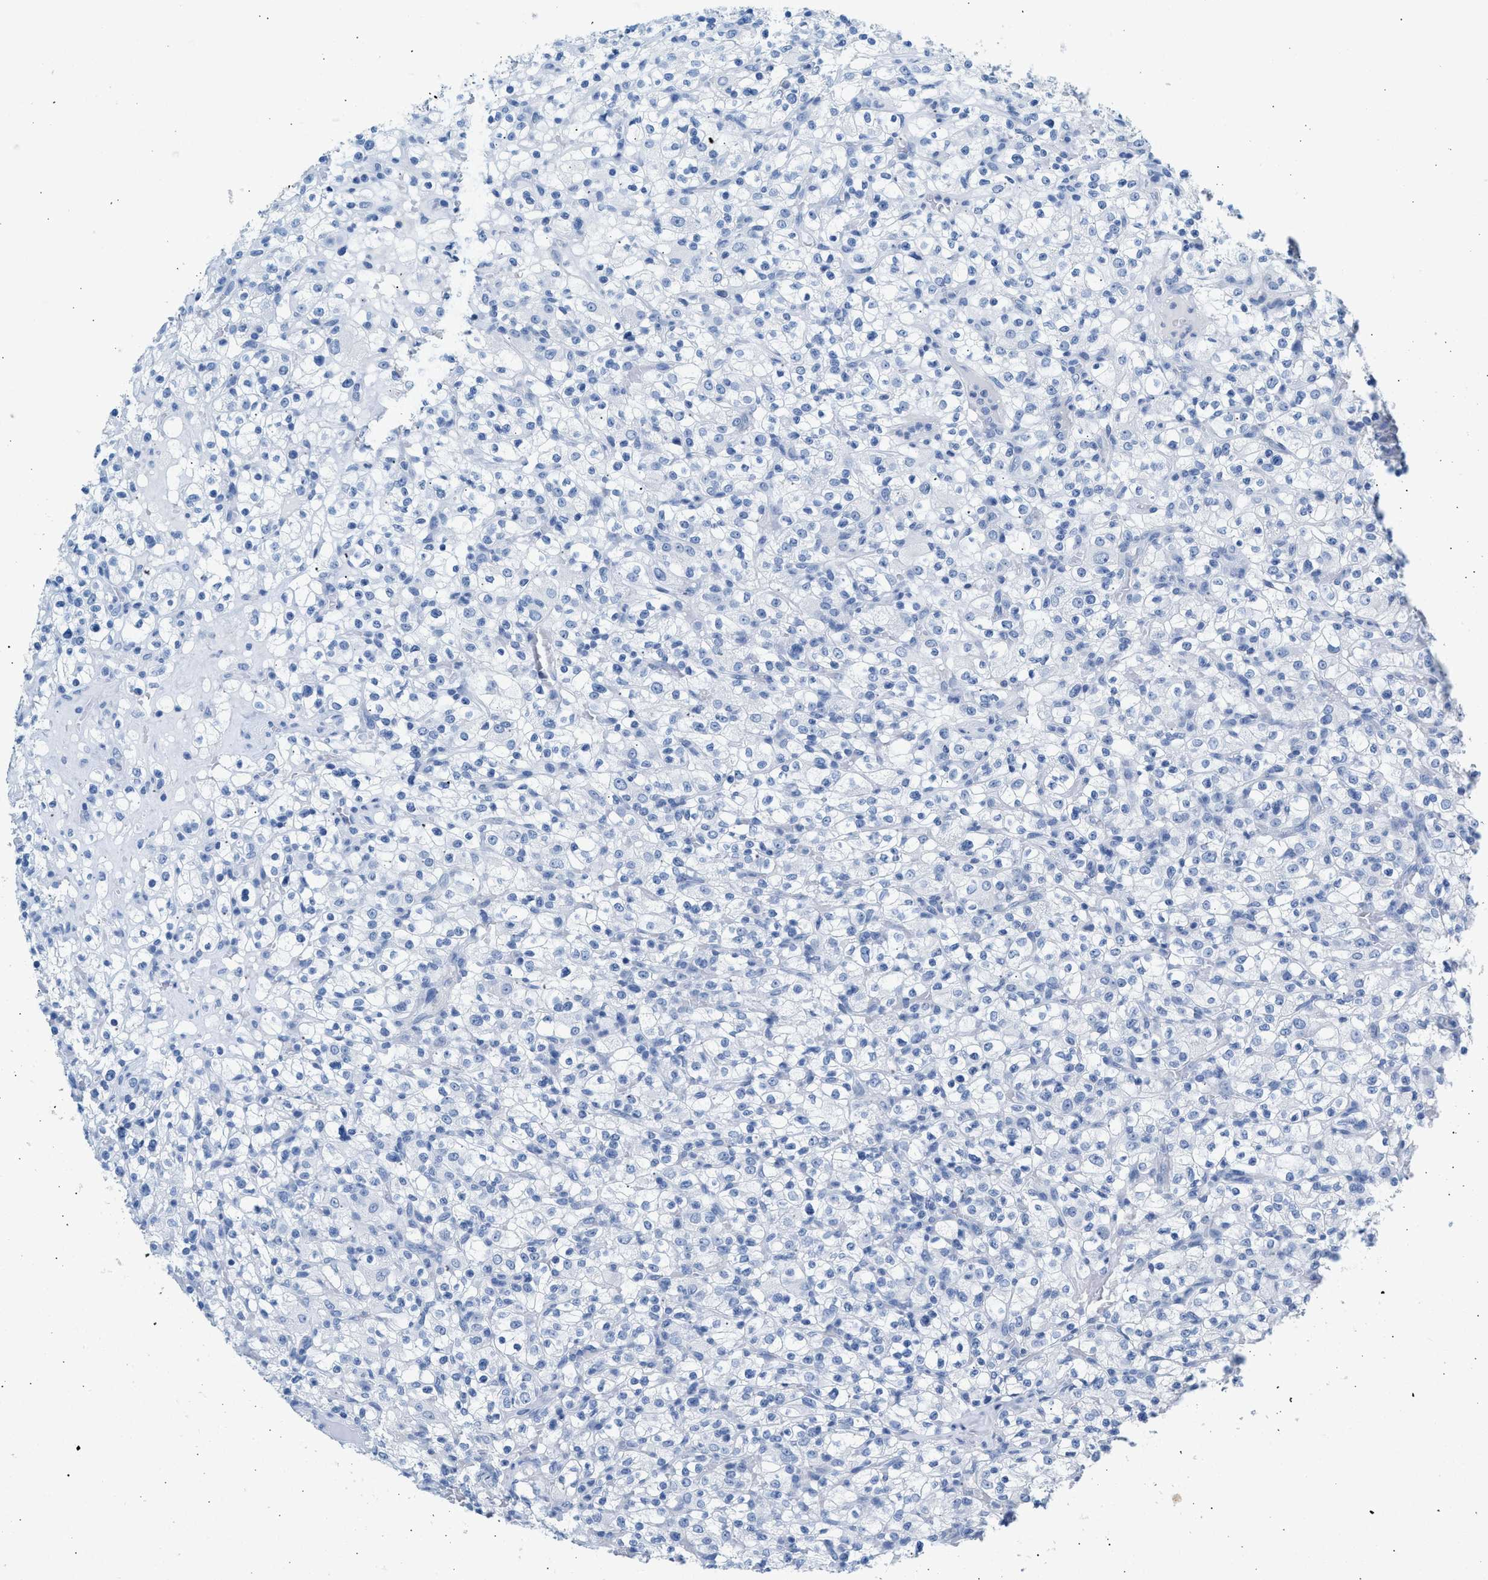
{"staining": {"intensity": "negative", "quantity": "none", "location": "none"}, "tissue": "renal cancer", "cell_type": "Tumor cells", "image_type": "cancer", "snomed": [{"axis": "morphology", "description": "Normal tissue, NOS"}, {"axis": "morphology", "description": "Adenocarcinoma, NOS"}, {"axis": "topography", "description": "Kidney"}], "caption": "A high-resolution photomicrograph shows immunohistochemistry (IHC) staining of renal cancer (adenocarcinoma), which displays no significant staining in tumor cells.", "gene": "HHATL", "patient": {"sex": "female", "age": 72}}